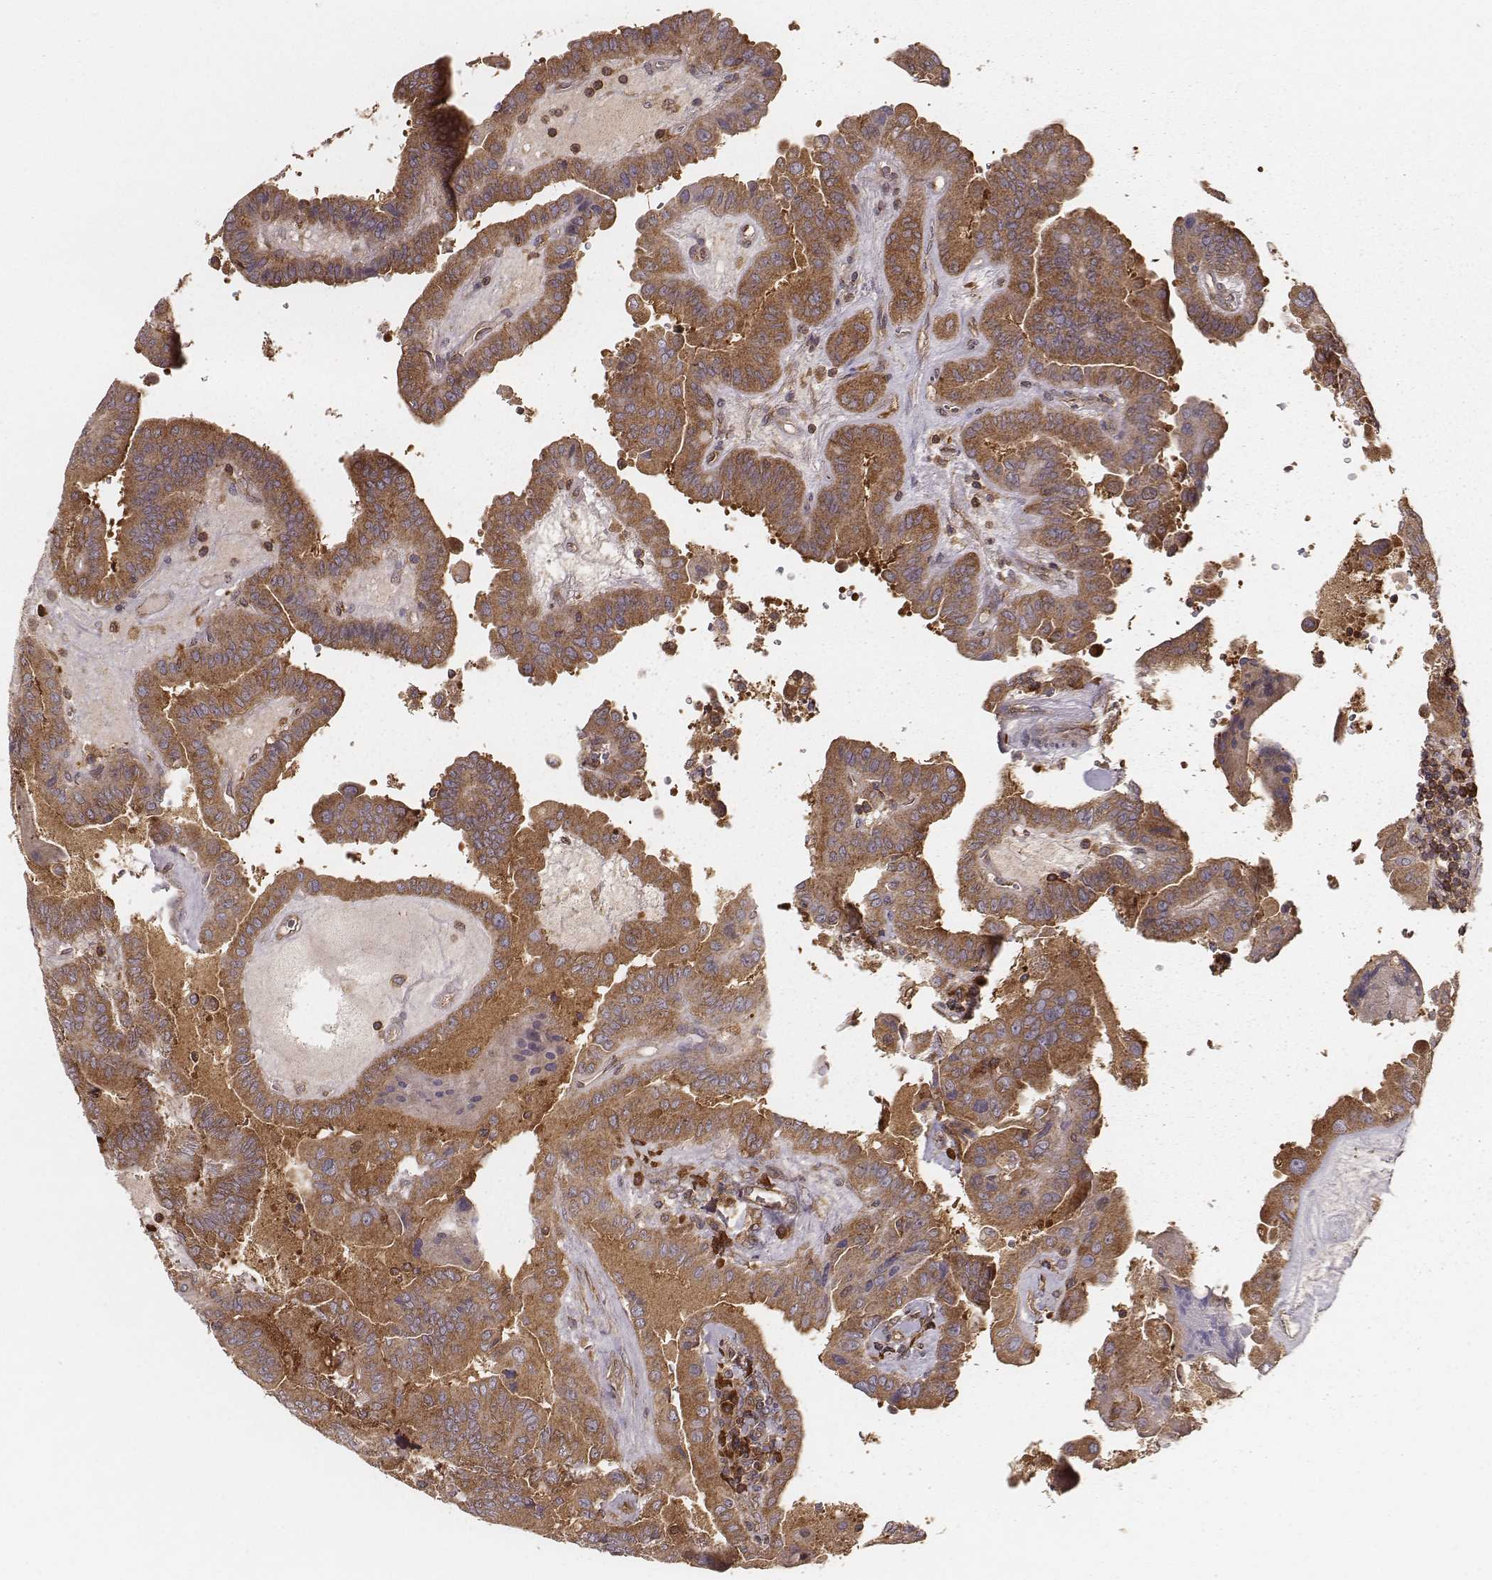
{"staining": {"intensity": "moderate", "quantity": ">75%", "location": "cytoplasmic/membranous"}, "tissue": "thyroid cancer", "cell_type": "Tumor cells", "image_type": "cancer", "snomed": [{"axis": "morphology", "description": "Papillary adenocarcinoma, NOS"}, {"axis": "topography", "description": "Thyroid gland"}], "caption": "DAB immunohistochemical staining of human thyroid cancer demonstrates moderate cytoplasmic/membranous protein positivity in approximately >75% of tumor cells.", "gene": "CARS1", "patient": {"sex": "female", "age": 37}}